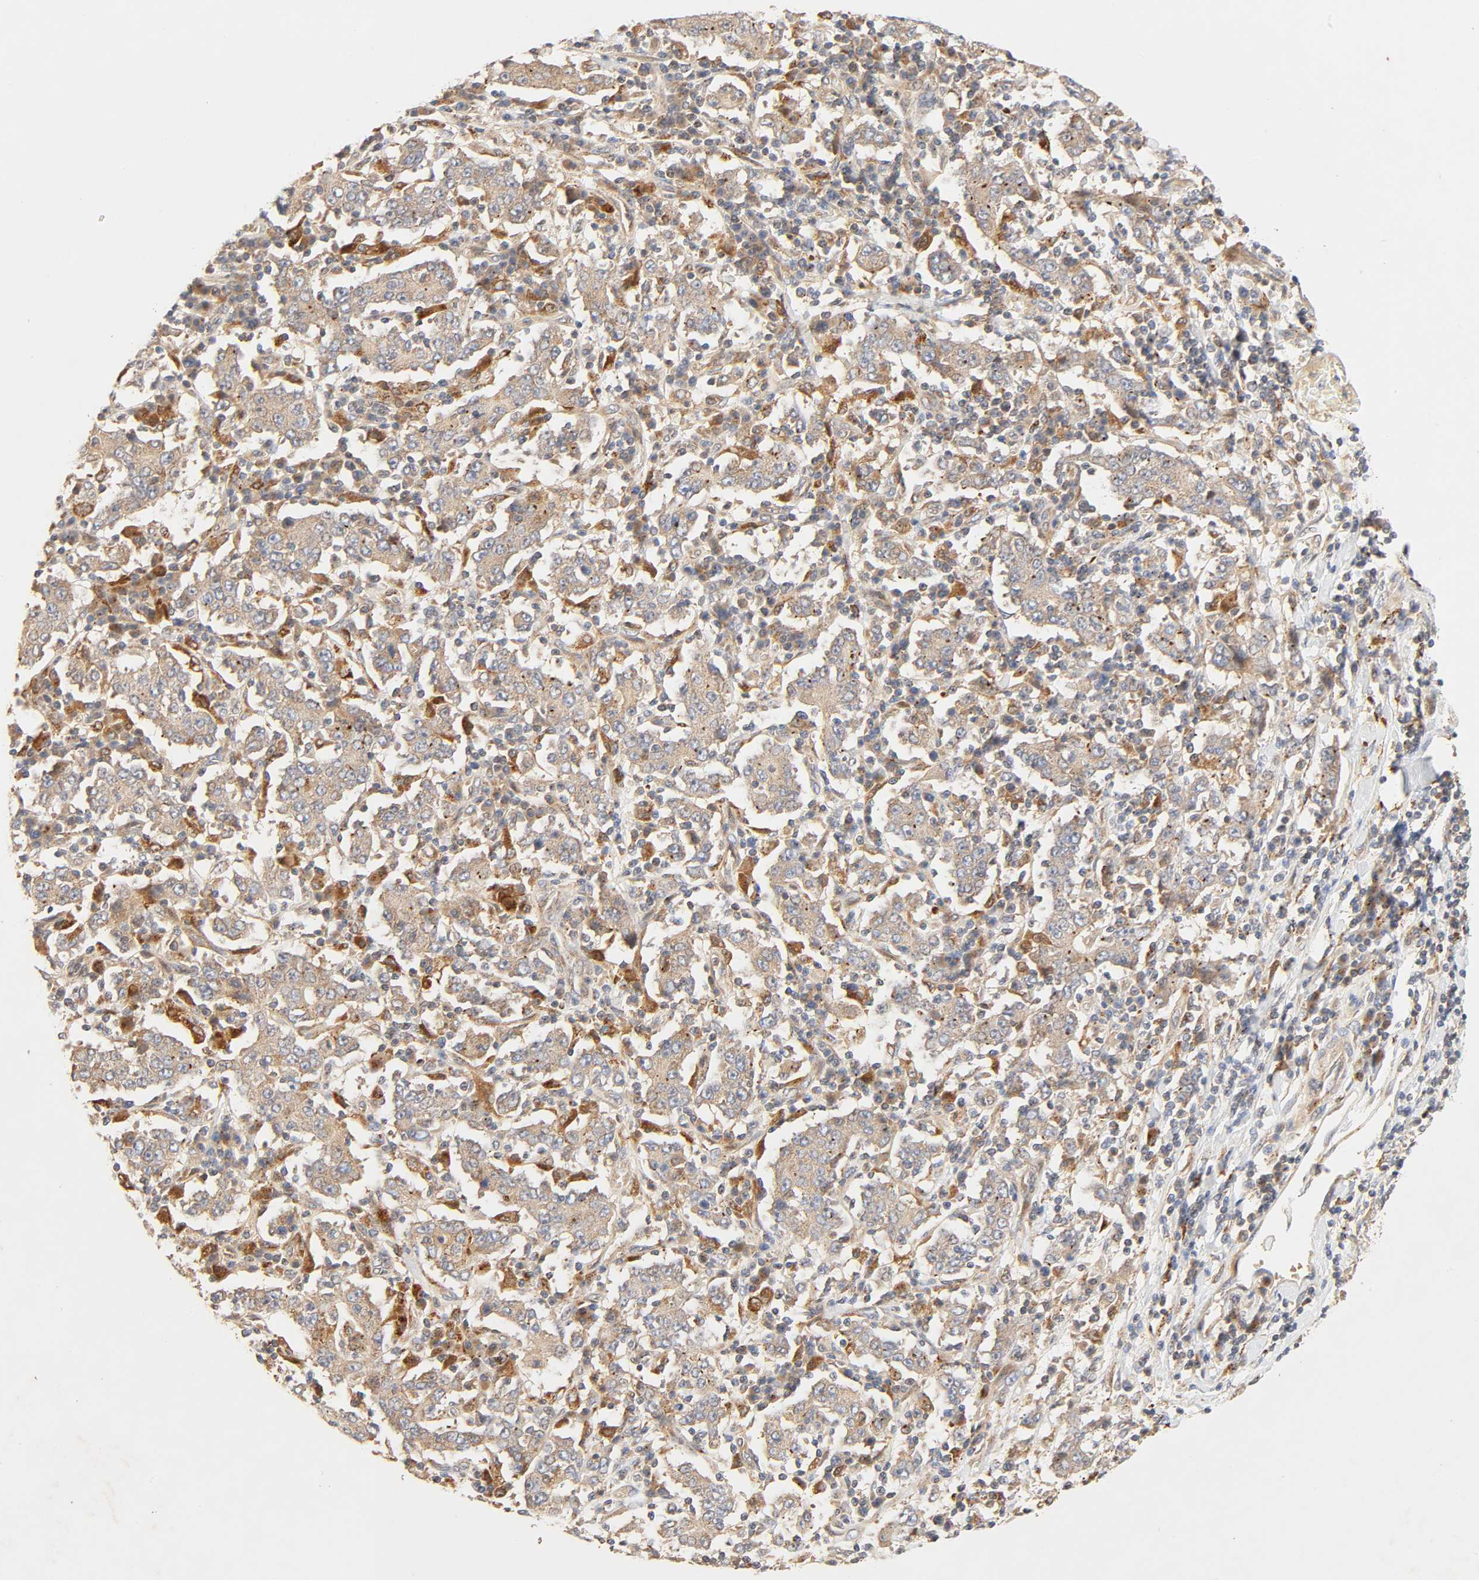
{"staining": {"intensity": "moderate", "quantity": ">75%", "location": "cytoplasmic/membranous"}, "tissue": "stomach cancer", "cell_type": "Tumor cells", "image_type": "cancer", "snomed": [{"axis": "morphology", "description": "Normal tissue, NOS"}, {"axis": "morphology", "description": "Adenocarcinoma, NOS"}, {"axis": "topography", "description": "Stomach, upper"}, {"axis": "topography", "description": "Stomach"}], "caption": "An immunohistochemistry micrograph of tumor tissue is shown. Protein staining in brown labels moderate cytoplasmic/membranous positivity in adenocarcinoma (stomach) within tumor cells.", "gene": "MAPK6", "patient": {"sex": "male", "age": 59}}